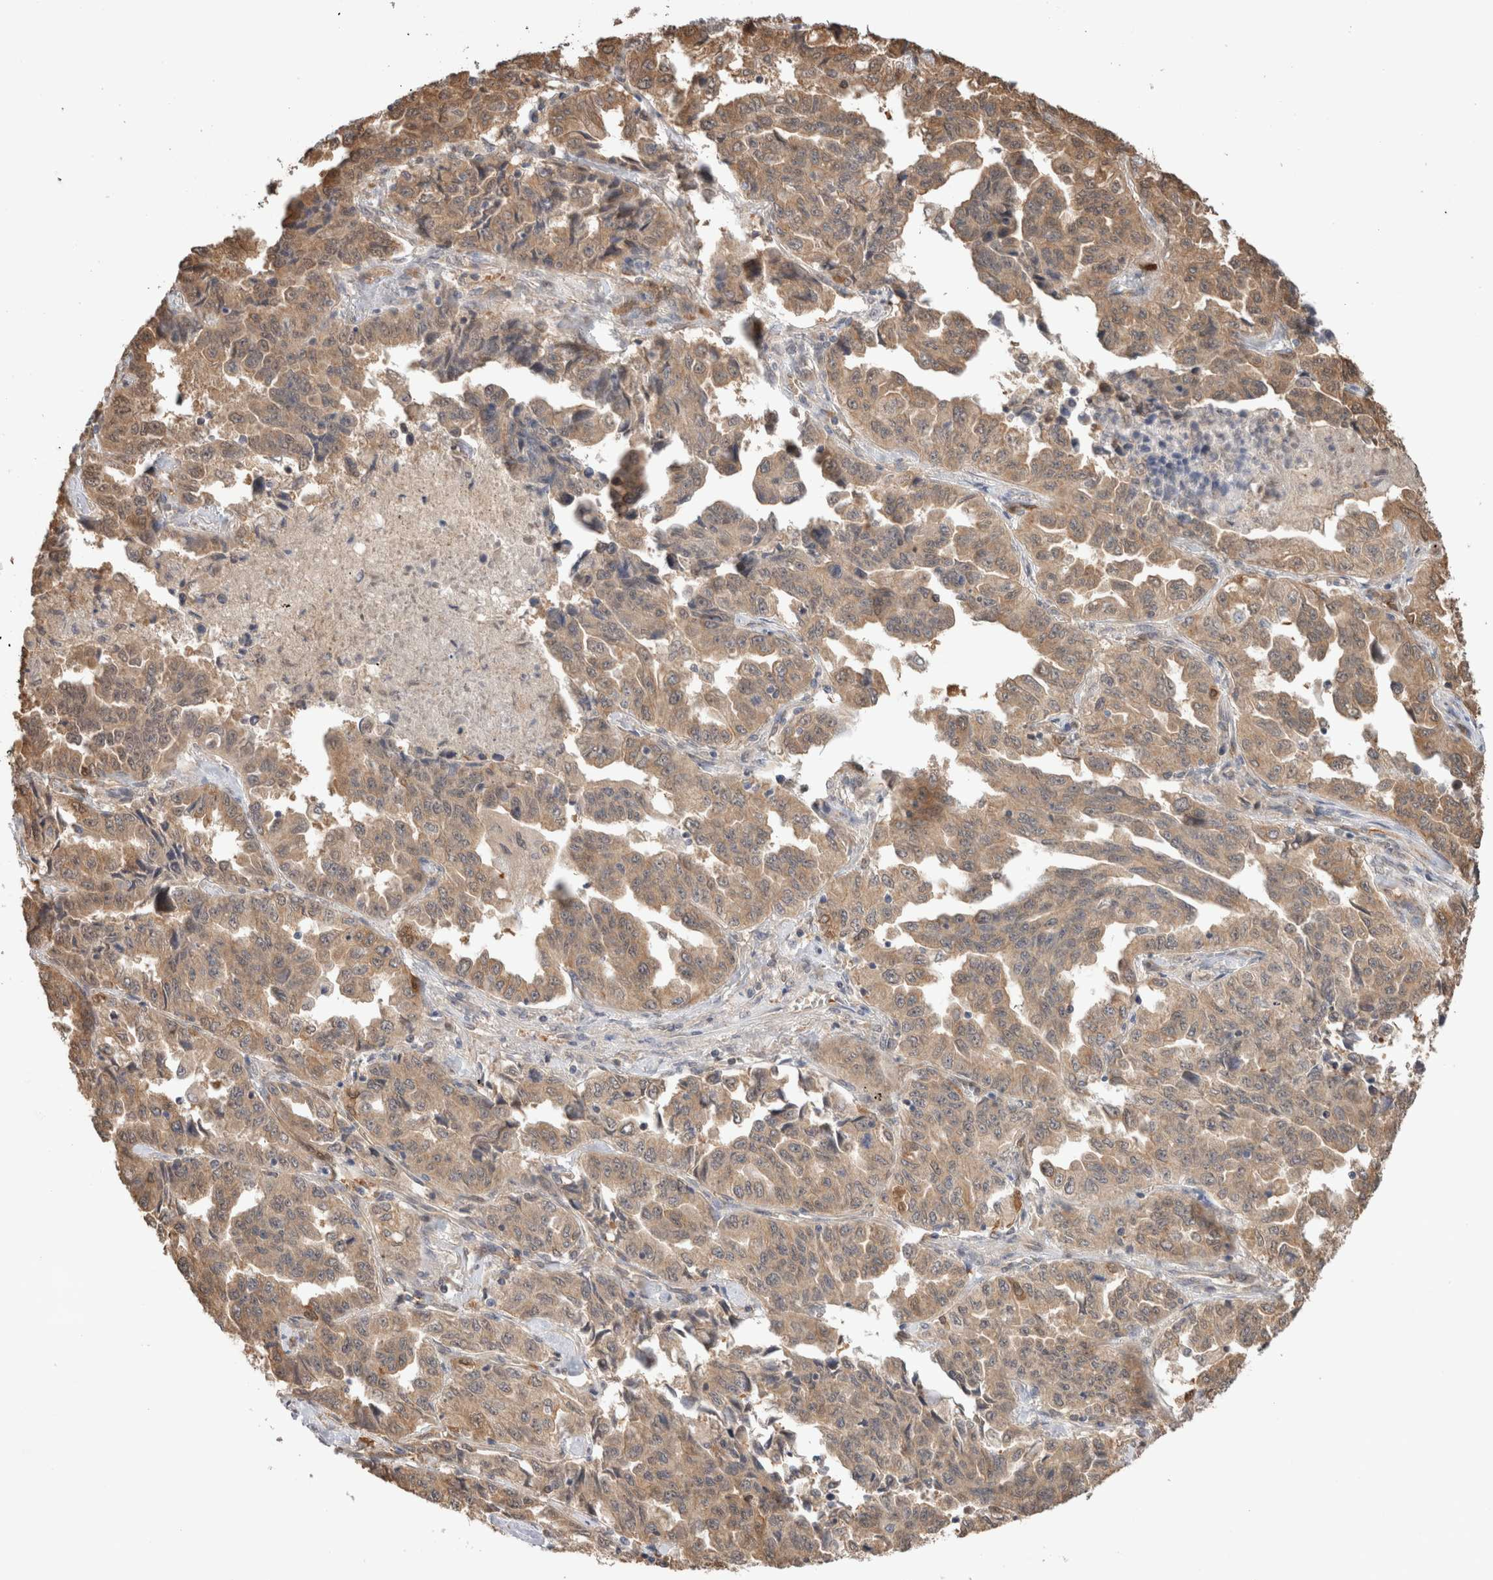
{"staining": {"intensity": "weak", "quantity": ">75%", "location": "cytoplasmic/membranous,nuclear"}, "tissue": "lung cancer", "cell_type": "Tumor cells", "image_type": "cancer", "snomed": [{"axis": "morphology", "description": "Adenocarcinoma, NOS"}, {"axis": "topography", "description": "Lung"}], "caption": "Lung cancer stained for a protein (brown) reveals weak cytoplasmic/membranous and nuclear positive staining in approximately >75% of tumor cells.", "gene": "CA13", "patient": {"sex": "female", "age": 51}}